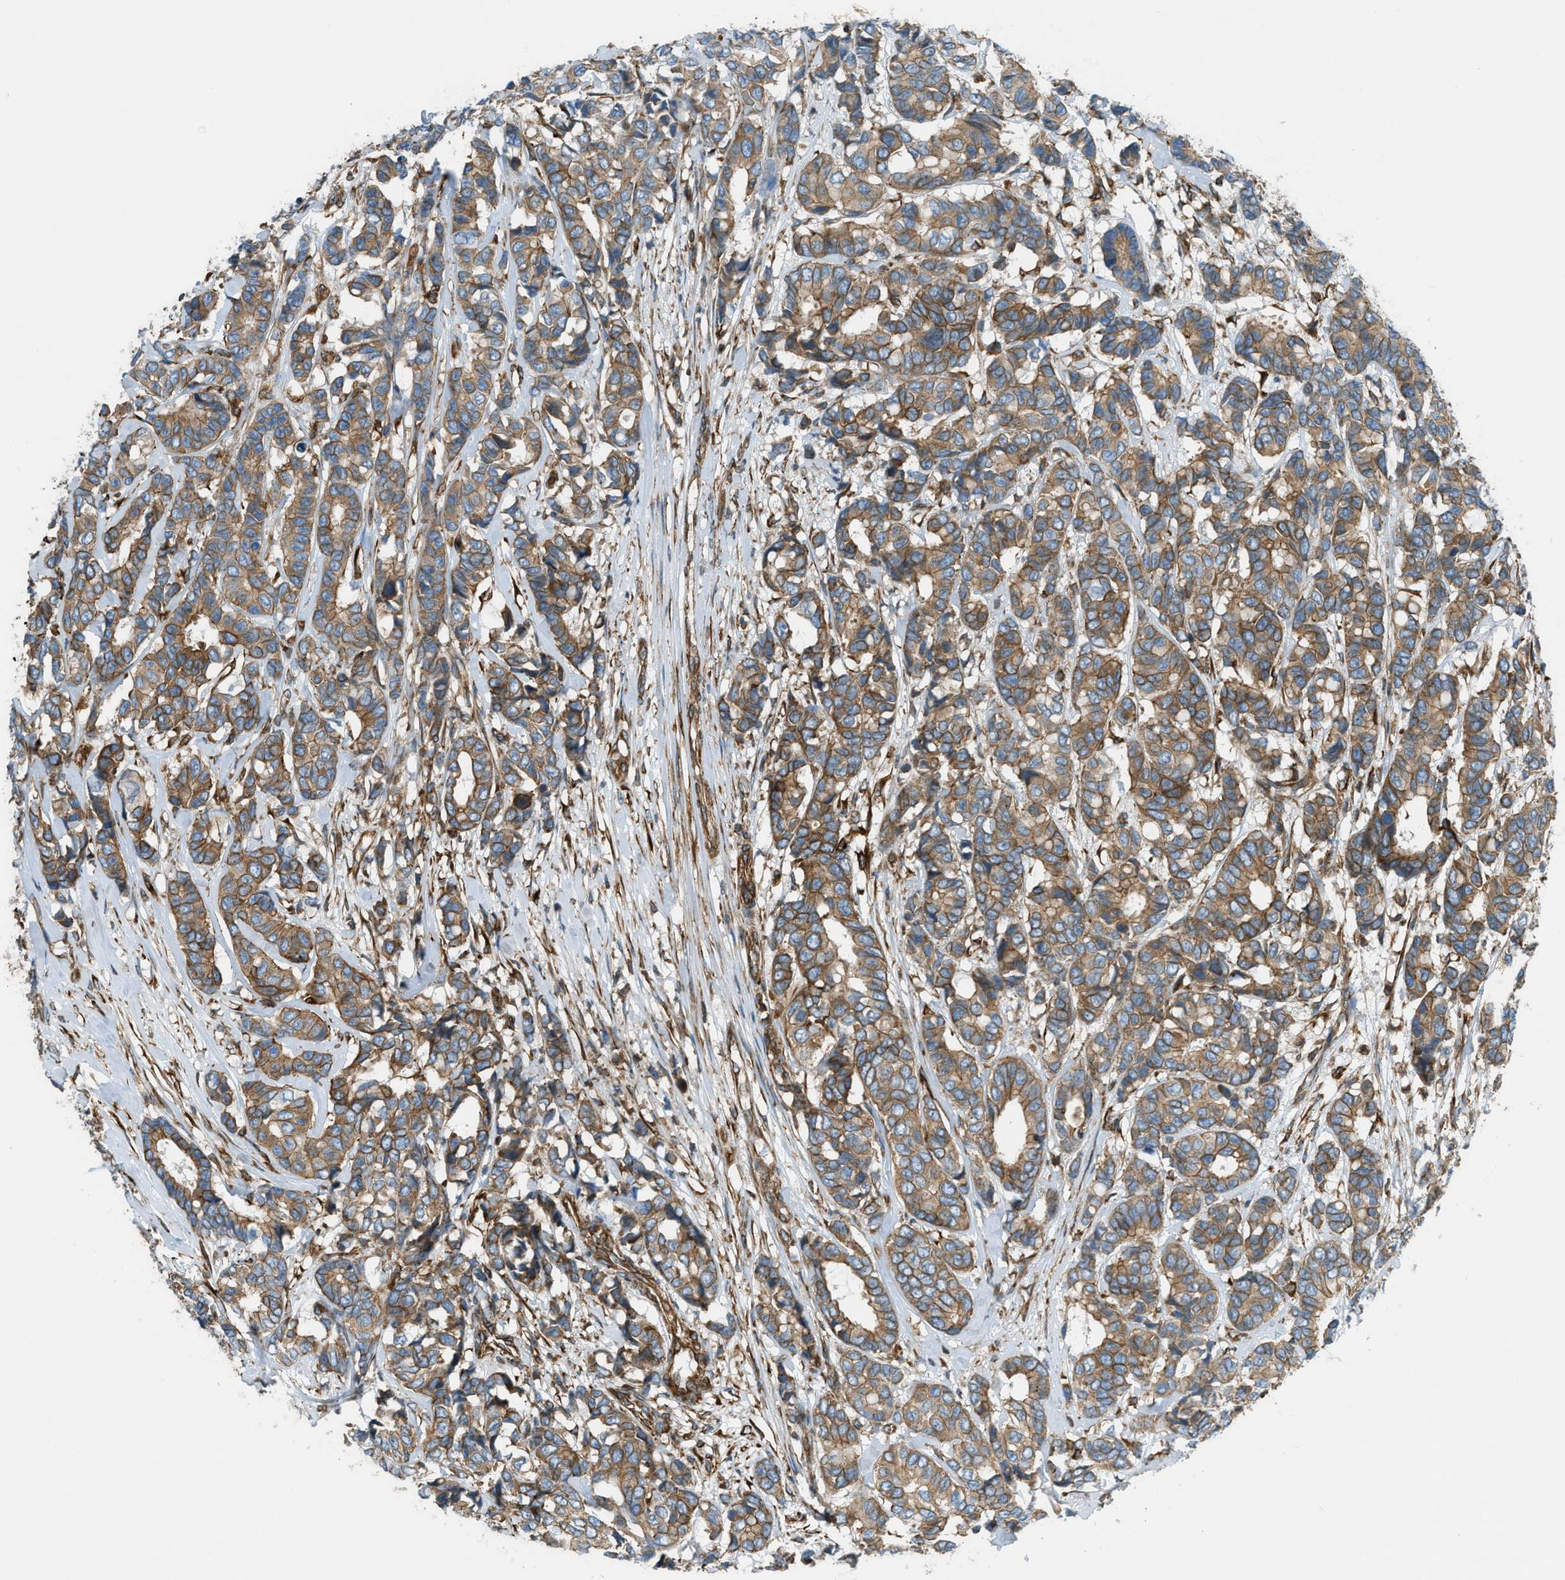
{"staining": {"intensity": "moderate", "quantity": ">75%", "location": "cytoplasmic/membranous"}, "tissue": "breast cancer", "cell_type": "Tumor cells", "image_type": "cancer", "snomed": [{"axis": "morphology", "description": "Duct carcinoma"}, {"axis": "topography", "description": "Breast"}], "caption": "This is a micrograph of IHC staining of breast cancer, which shows moderate expression in the cytoplasmic/membranous of tumor cells.", "gene": "DMAC1", "patient": {"sex": "female", "age": 87}}